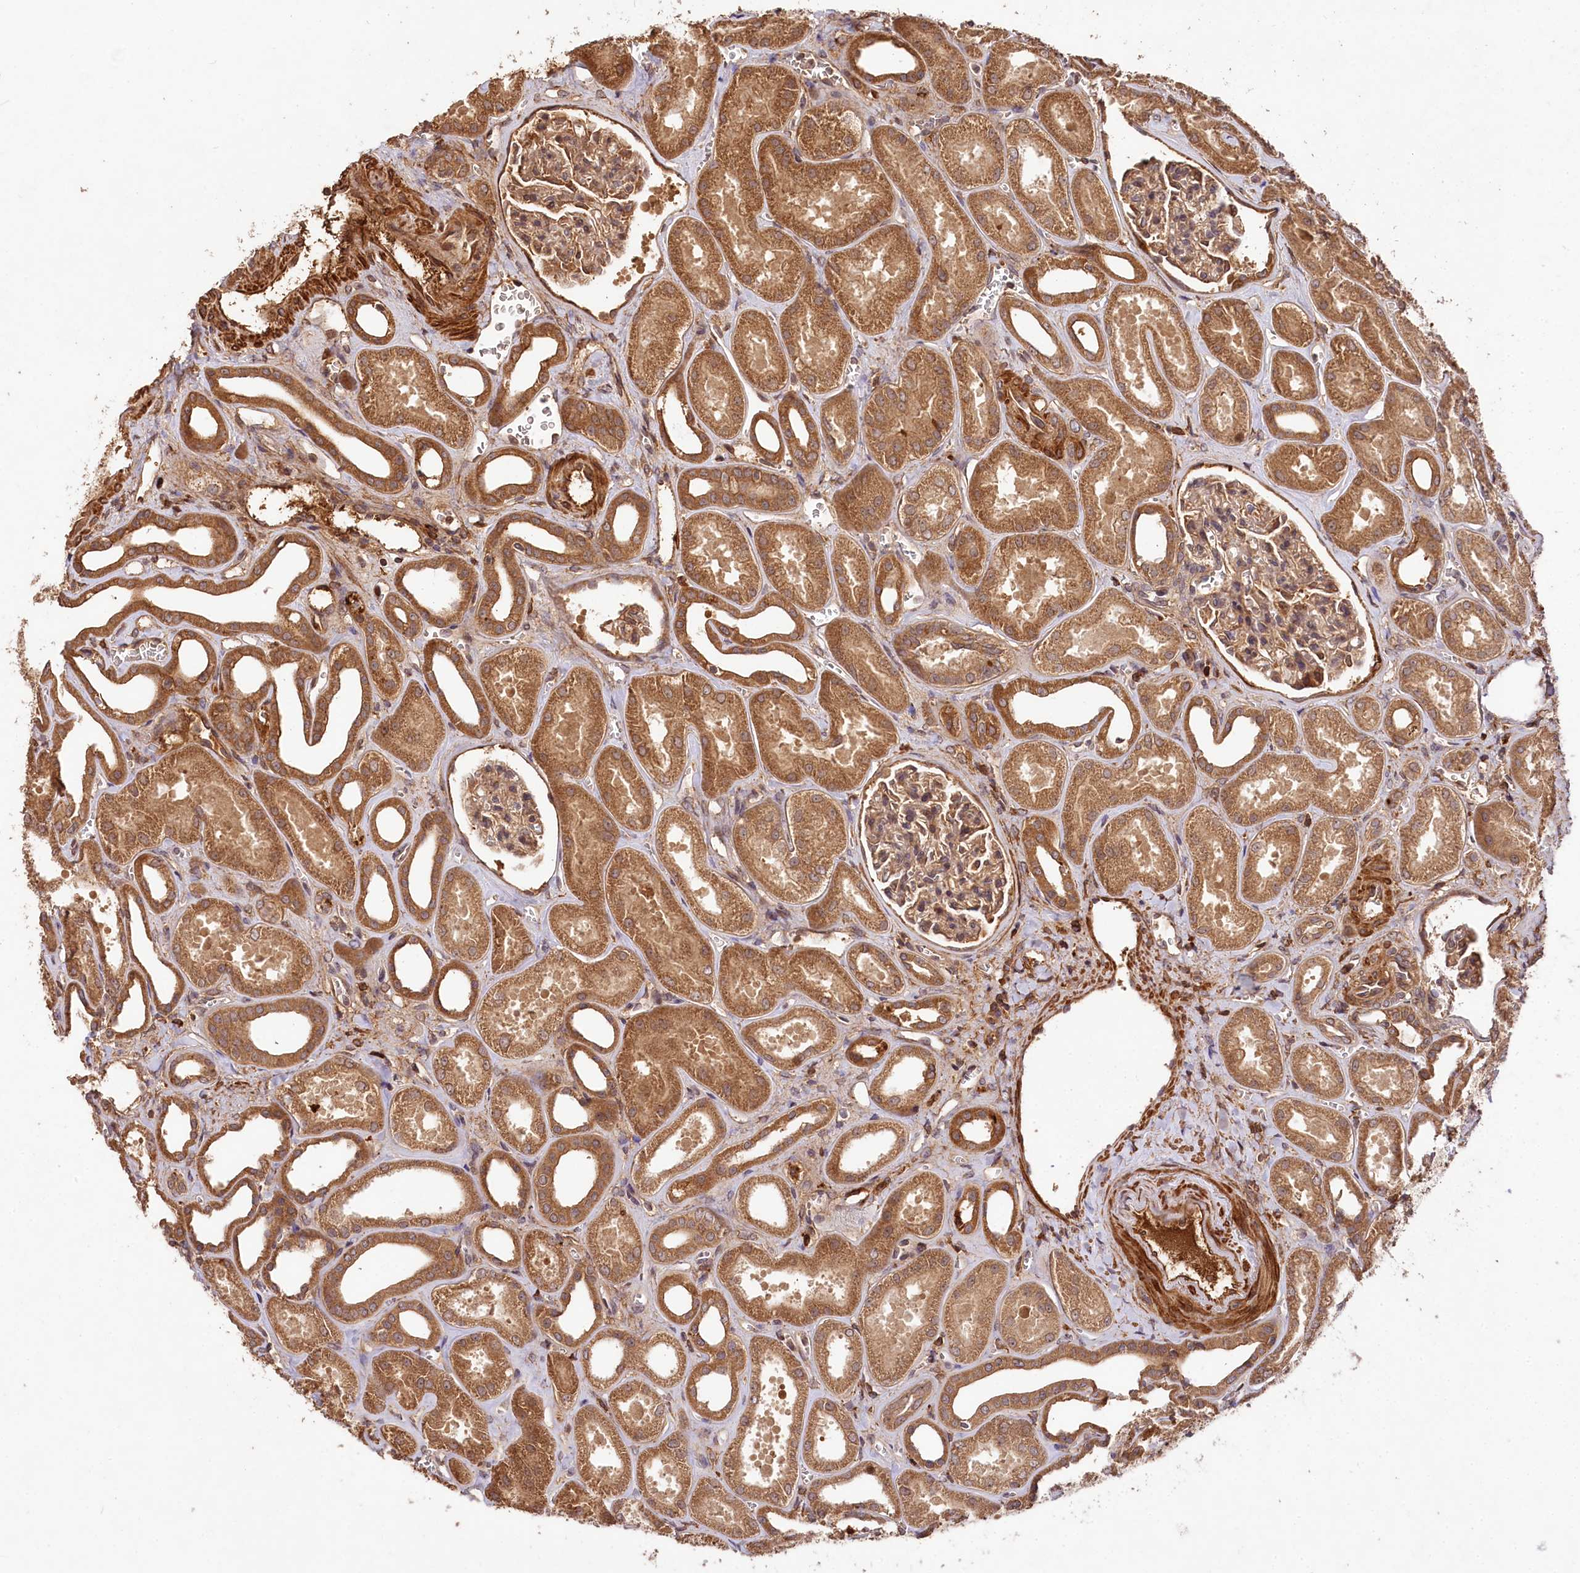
{"staining": {"intensity": "moderate", "quantity": ">75%", "location": "cytoplasmic/membranous"}, "tissue": "kidney", "cell_type": "Cells in glomeruli", "image_type": "normal", "snomed": [{"axis": "morphology", "description": "Normal tissue, NOS"}, {"axis": "morphology", "description": "Adenocarcinoma, NOS"}, {"axis": "topography", "description": "Kidney"}], "caption": "Immunohistochemistry (IHC) of normal human kidney demonstrates medium levels of moderate cytoplasmic/membranous positivity in approximately >75% of cells in glomeruli.", "gene": "MCF2L2", "patient": {"sex": "female", "age": 68}}